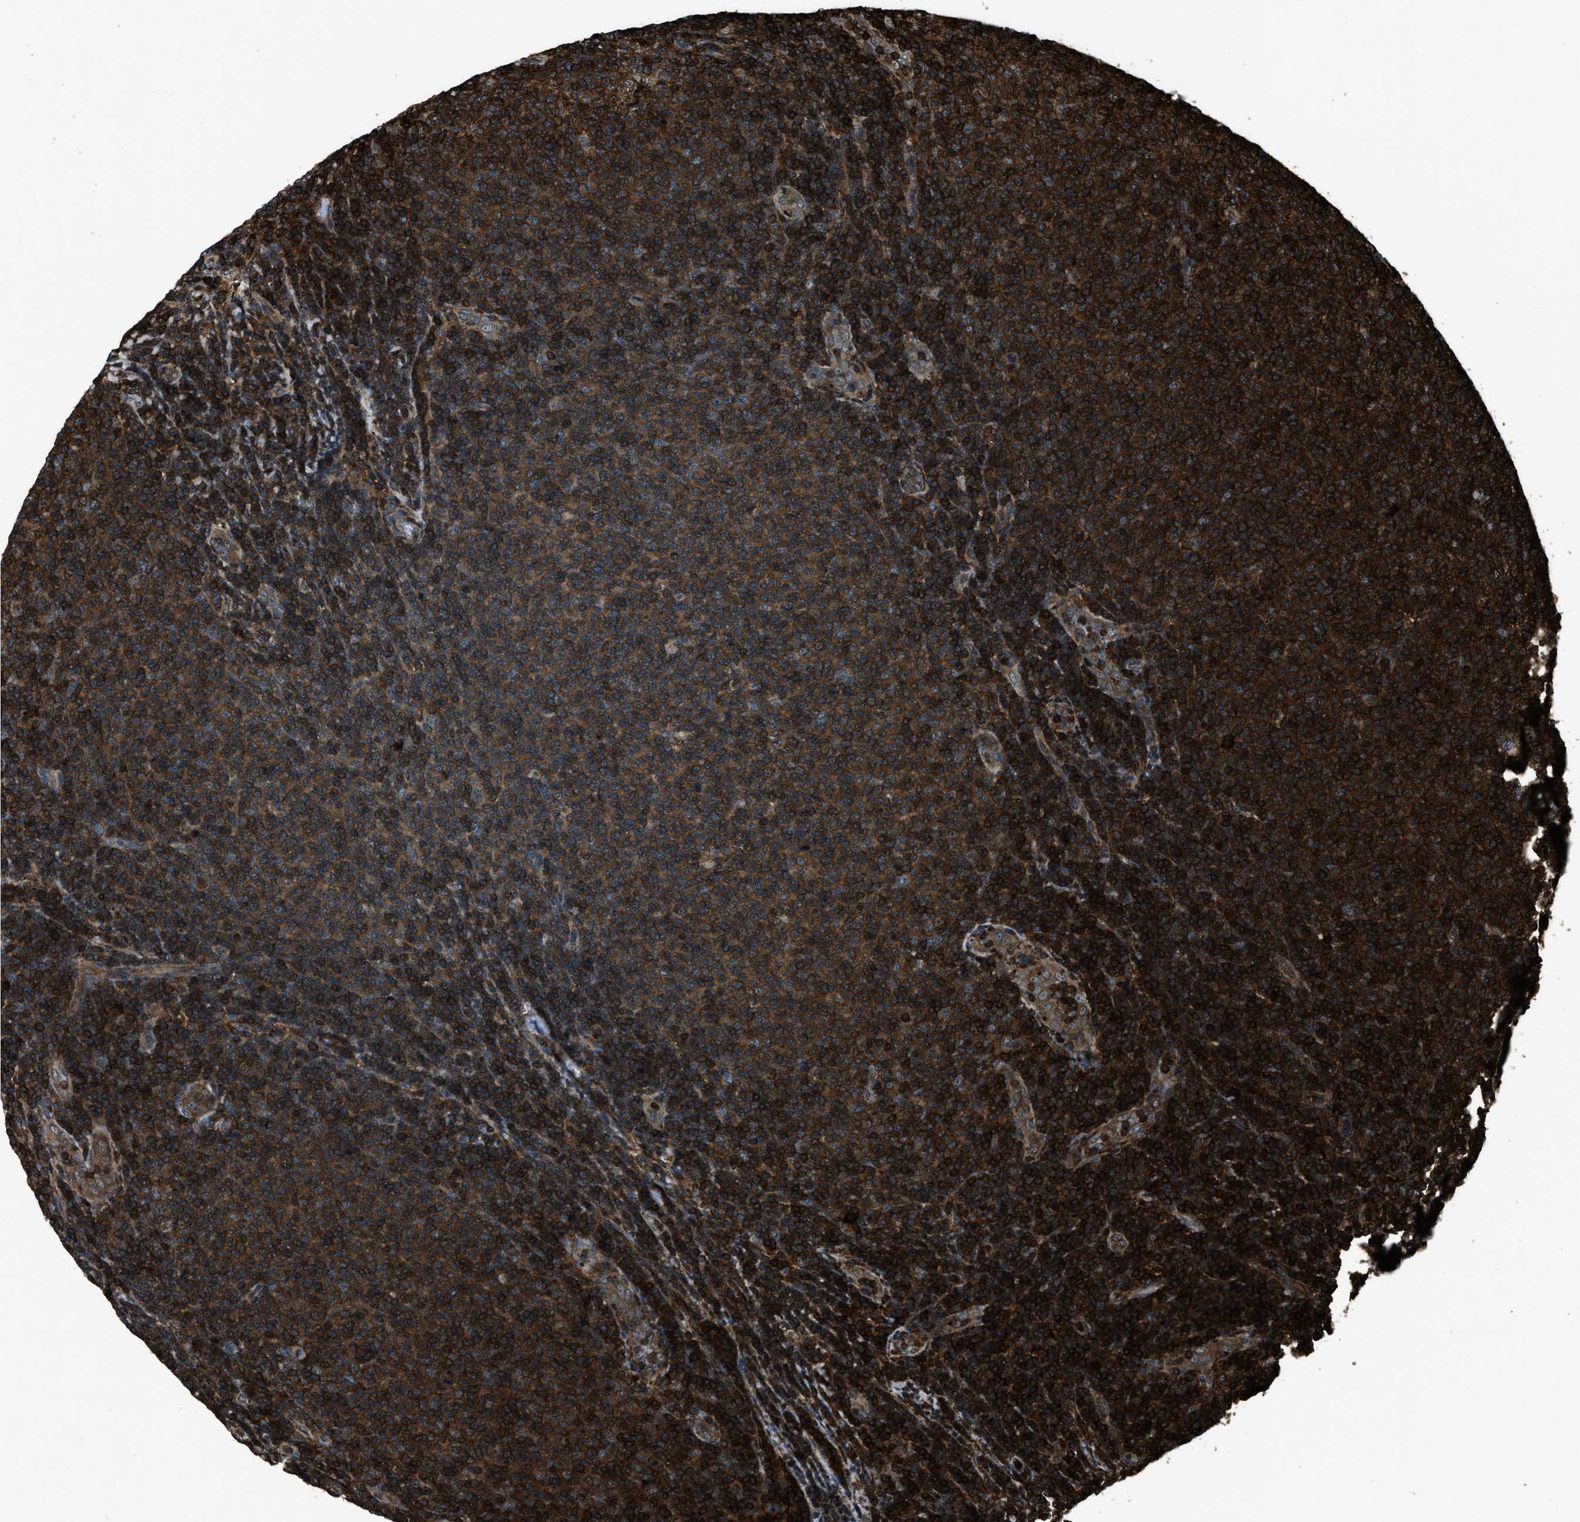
{"staining": {"intensity": "strong", "quantity": ">75%", "location": "cytoplasmic/membranous,nuclear"}, "tissue": "lymphoma", "cell_type": "Tumor cells", "image_type": "cancer", "snomed": [{"axis": "morphology", "description": "Malignant lymphoma, non-Hodgkin's type, Low grade"}, {"axis": "topography", "description": "Lymph node"}], "caption": "Lymphoma stained for a protein displays strong cytoplasmic/membranous and nuclear positivity in tumor cells.", "gene": "SNX30", "patient": {"sex": "male", "age": 66}}